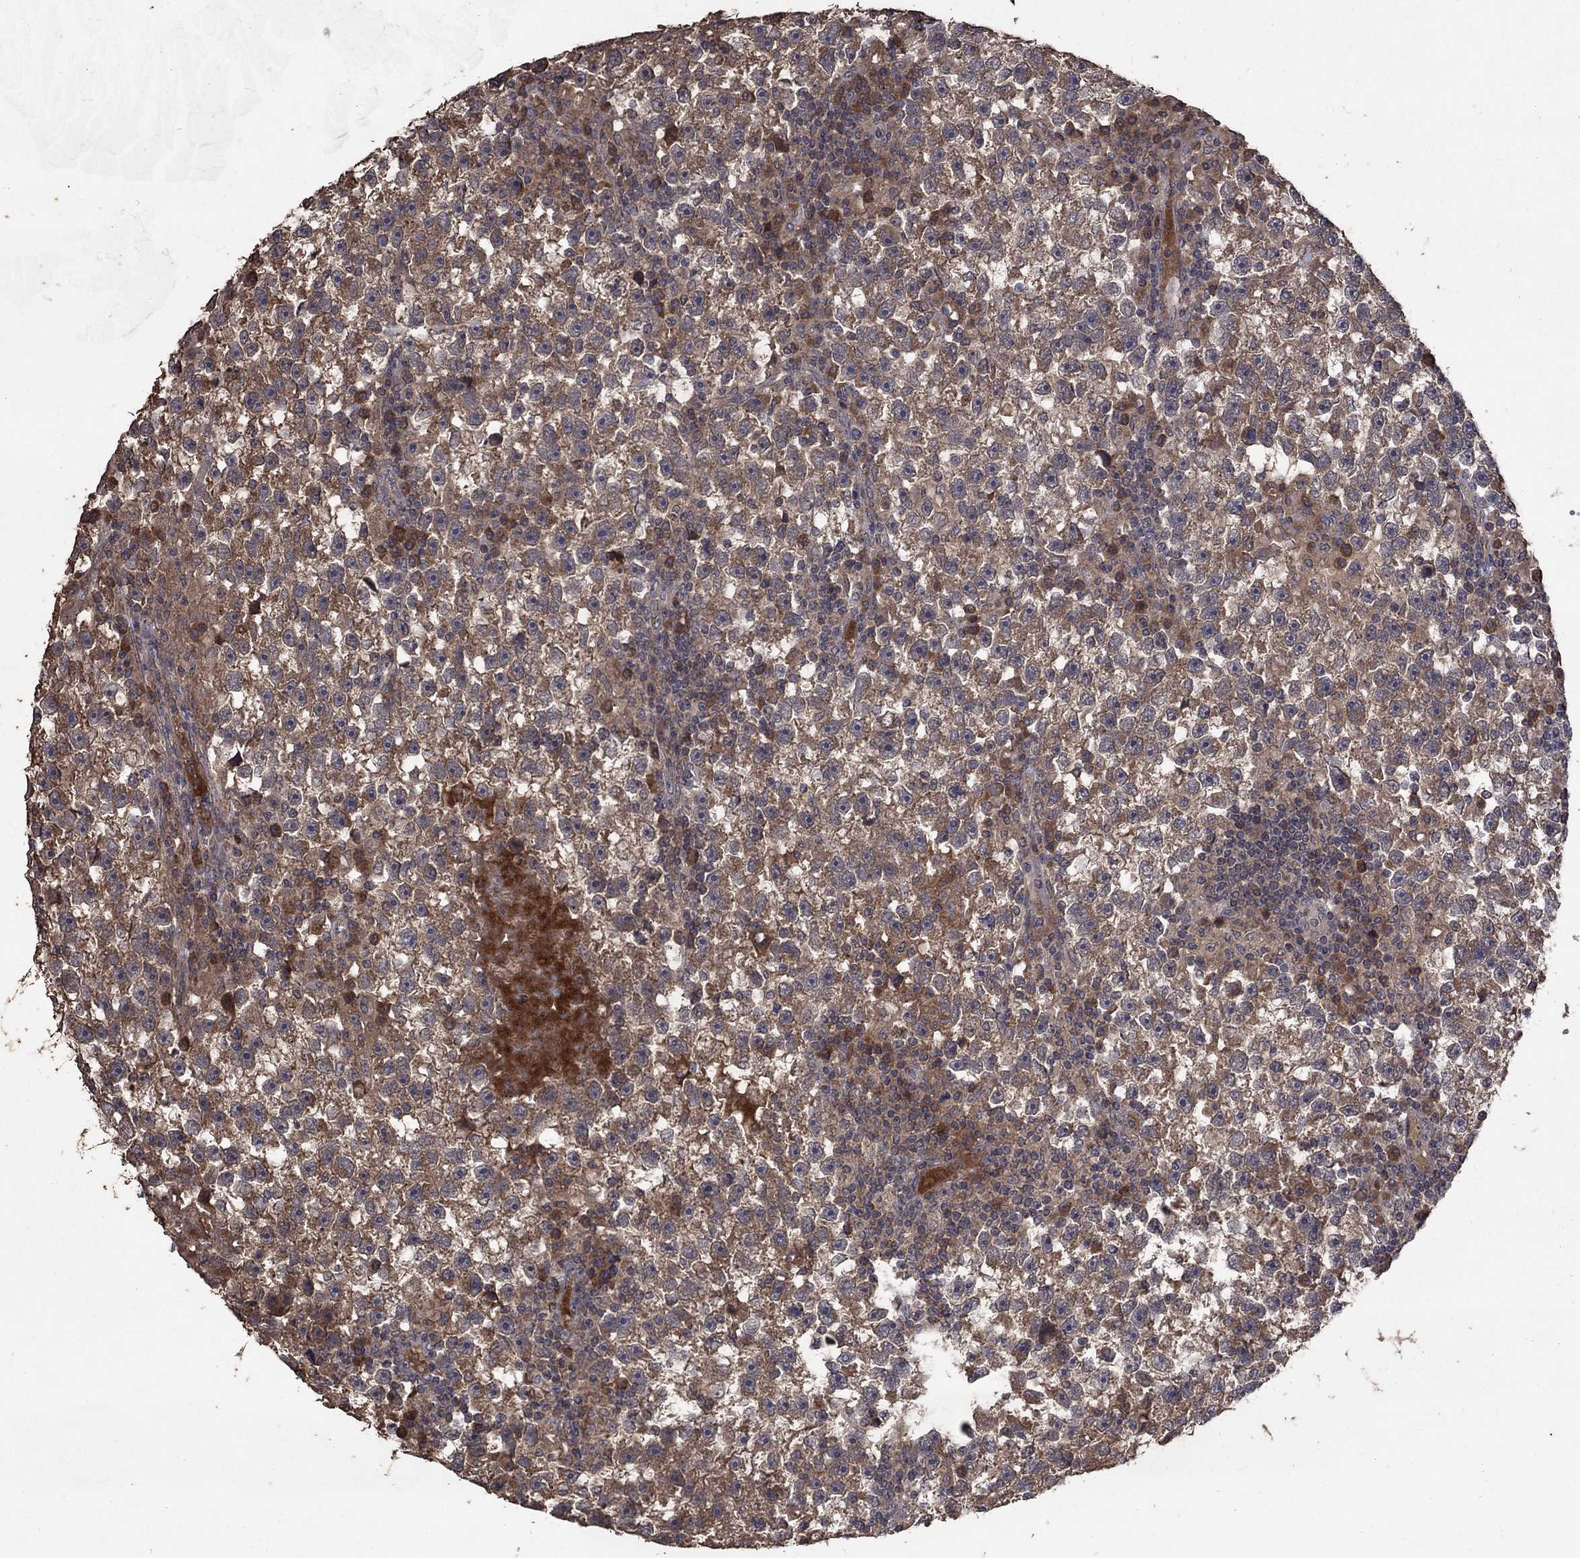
{"staining": {"intensity": "moderate", "quantity": "25%-75%", "location": "cytoplasmic/membranous"}, "tissue": "testis cancer", "cell_type": "Tumor cells", "image_type": "cancer", "snomed": [{"axis": "morphology", "description": "Seminoma, NOS"}, {"axis": "topography", "description": "Testis"}], "caption": "This is a photomicrograph of immunohistochemistry staining of testis cancer, which shows moderate positivity in the cytoplasmic/membranous of tumor cells.", "gene": "C17orf75", "patient": {"sex": "male", "age": 47}}